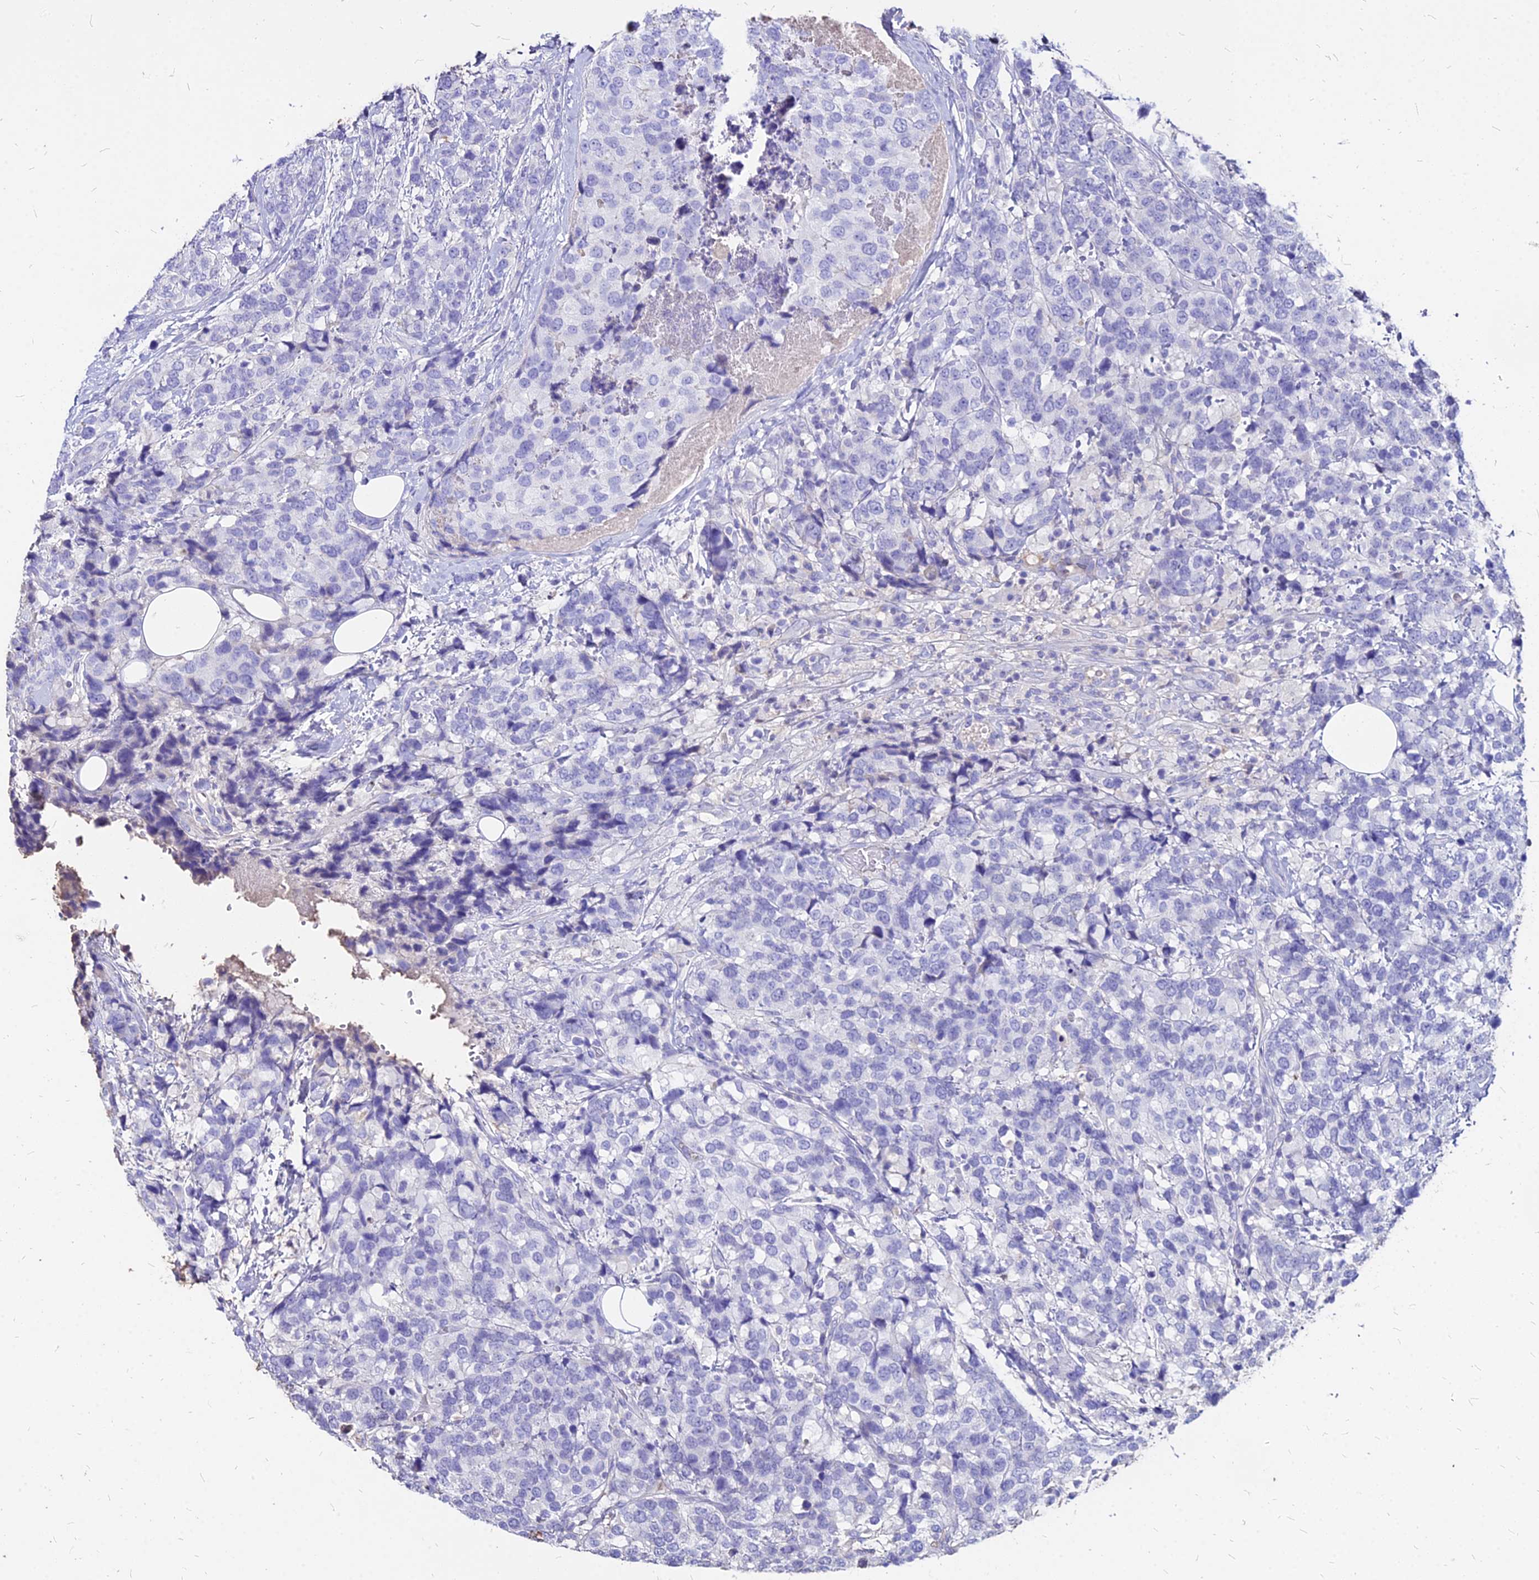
{"staining": {"intensity": "negative", "quantity": "none", "location": "none"}, "tissue": "breast cancer", "cell_type": "Tumor cells", "image_type": "cancer", "snomed": [{"axis": "morphology", "description": "Lobular carcinoma"}, {"axis": "topography", "description": "Breast"}], "caption": "Tumor cells are negative for protein expression in human breast lobular carcinoma.", "gene": "NME5", "patient": {"sex": "female", "age": 59}}